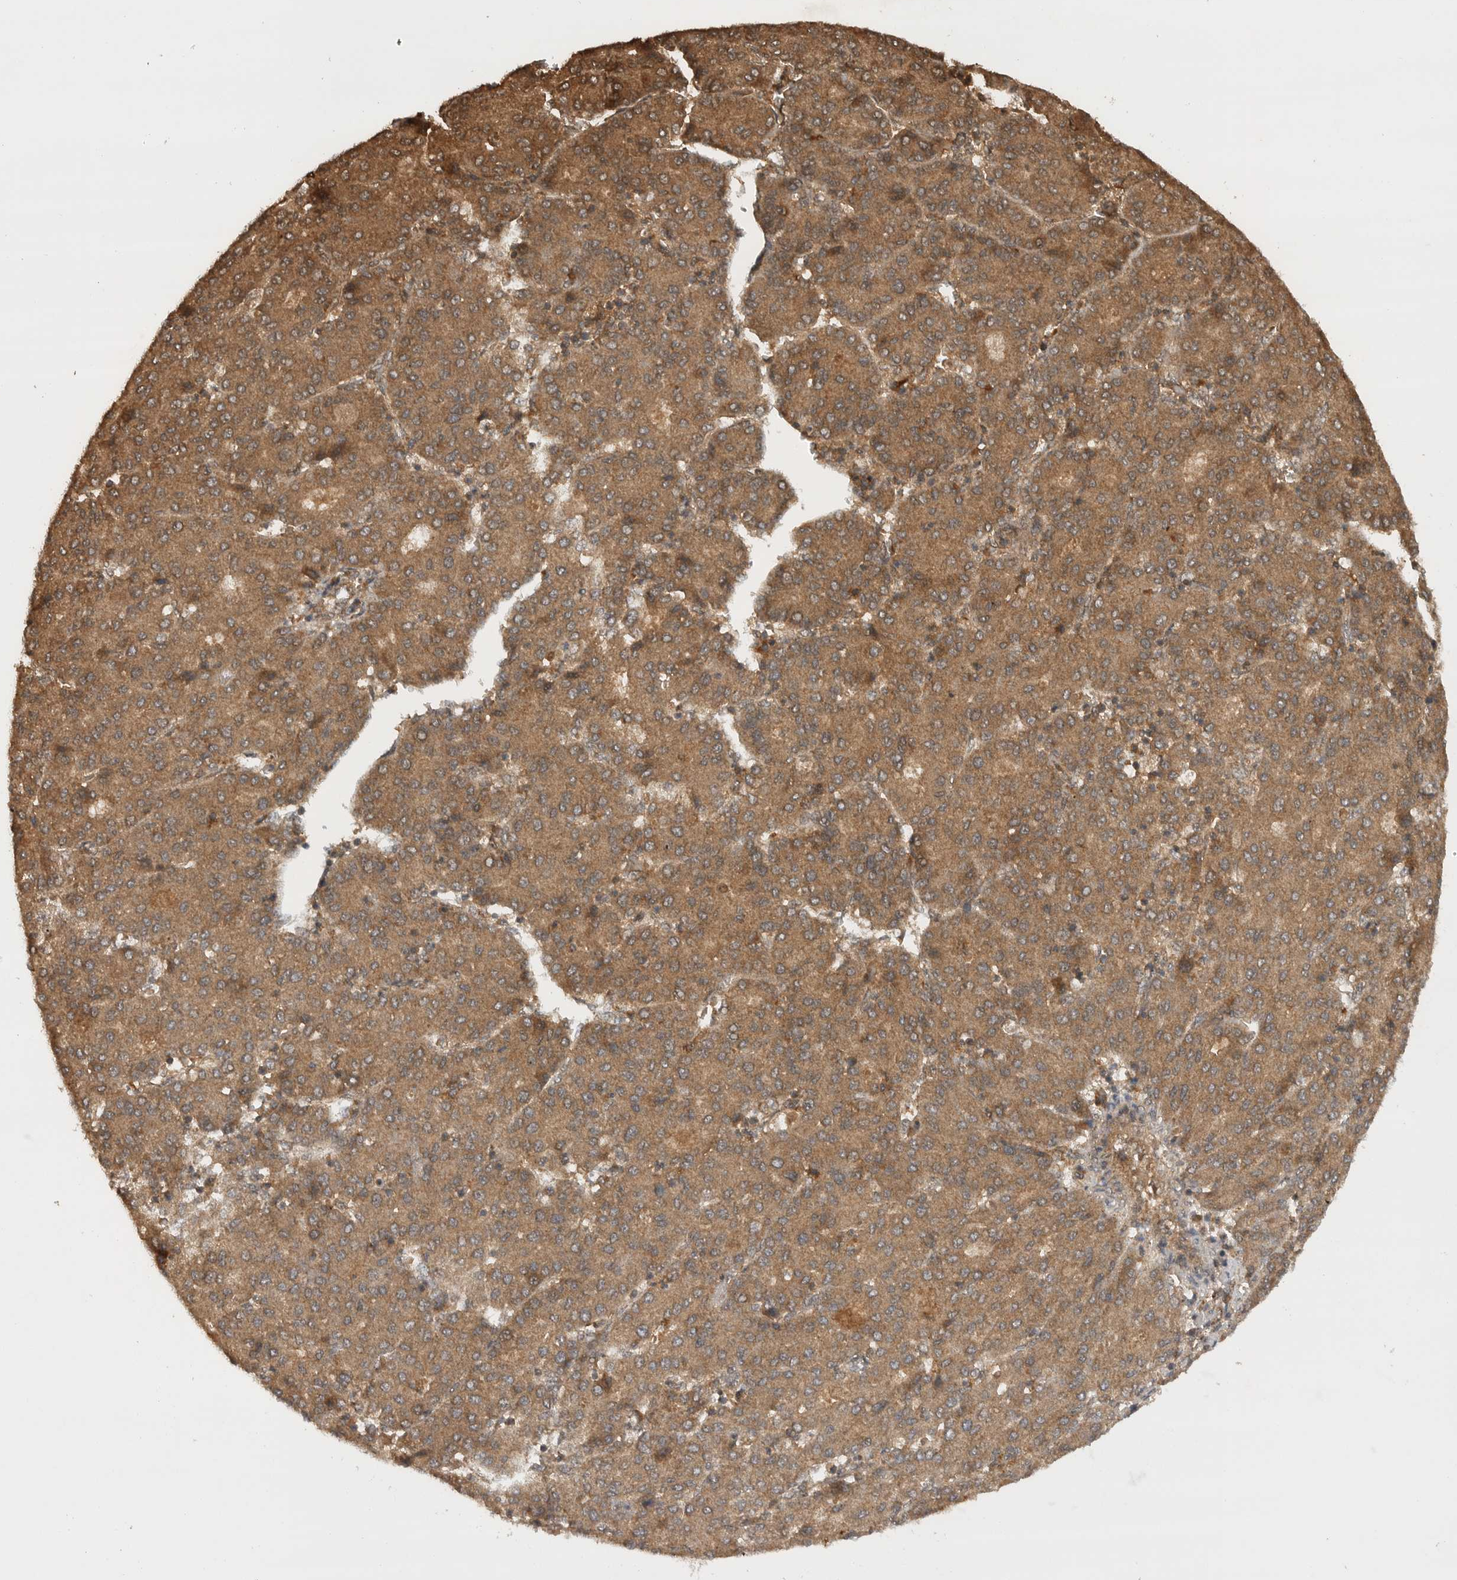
{"staining": {"intensity": "moderate", "quantity": ">75%", "location": "cytoplasmic/membranous"}, "tissue": "liver cancer", "cell_type": "Tumor cells", "image_type": "cancer", "snomed": [{"axis": "morphology", "description": "Carcinoma, Hepatocellular, NOS"}, {"axis": "topography", "description": "Liver"}], "caption": "DAB (3,3'-diaminobenzidine) immunohistochemical staining of human liver cancer (hepatocellular carcinoma) shows moderate cytoplasmic/membranous protein positivity in about >75% of tumor cells.", "gene": "PRDX4", "patient": {"sex": "male", "age": 65}}